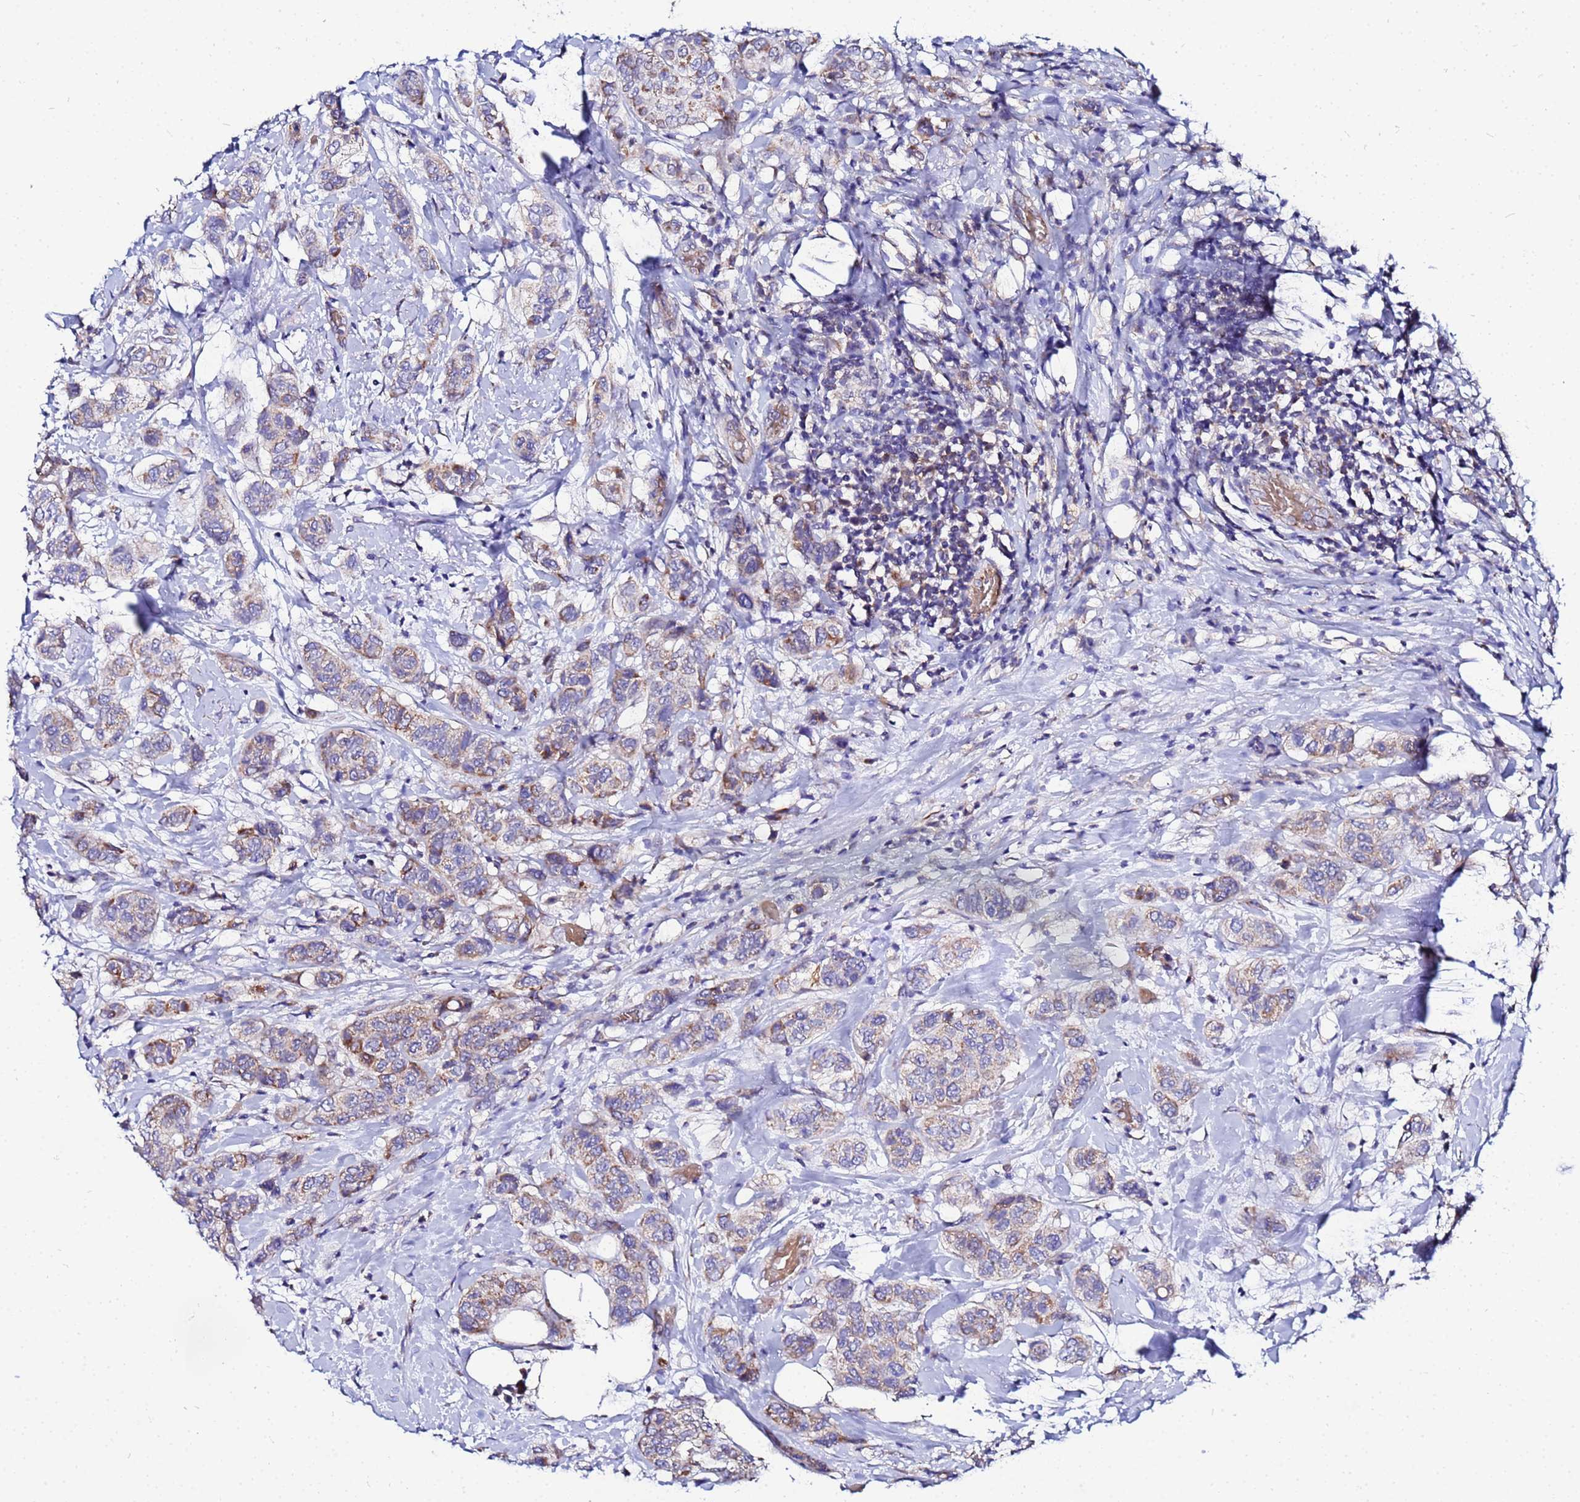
{"staining": {"intensity": "moderate", "quantity": "25%-75%", "location": "cytoplasmic/membranous"}, "tissue": "breast cancer", "cell_type": "Tumor cells", "image_type": "cancer", "snomed": [{"axis": "morphology", "description": "Lobular carcinoma"}, {"axis": "topography", "description": "Breast"}], "caption": "The micrograph shows a brown stain indicating the presence of a protein in the cytoplasmic/membranous of tumor cells in breast cancer. (DAB = brown stain, brightfield microscopy at high magnification).", "gene": "FAHD2A", "patient": {"sex": "female", "age": 51}}